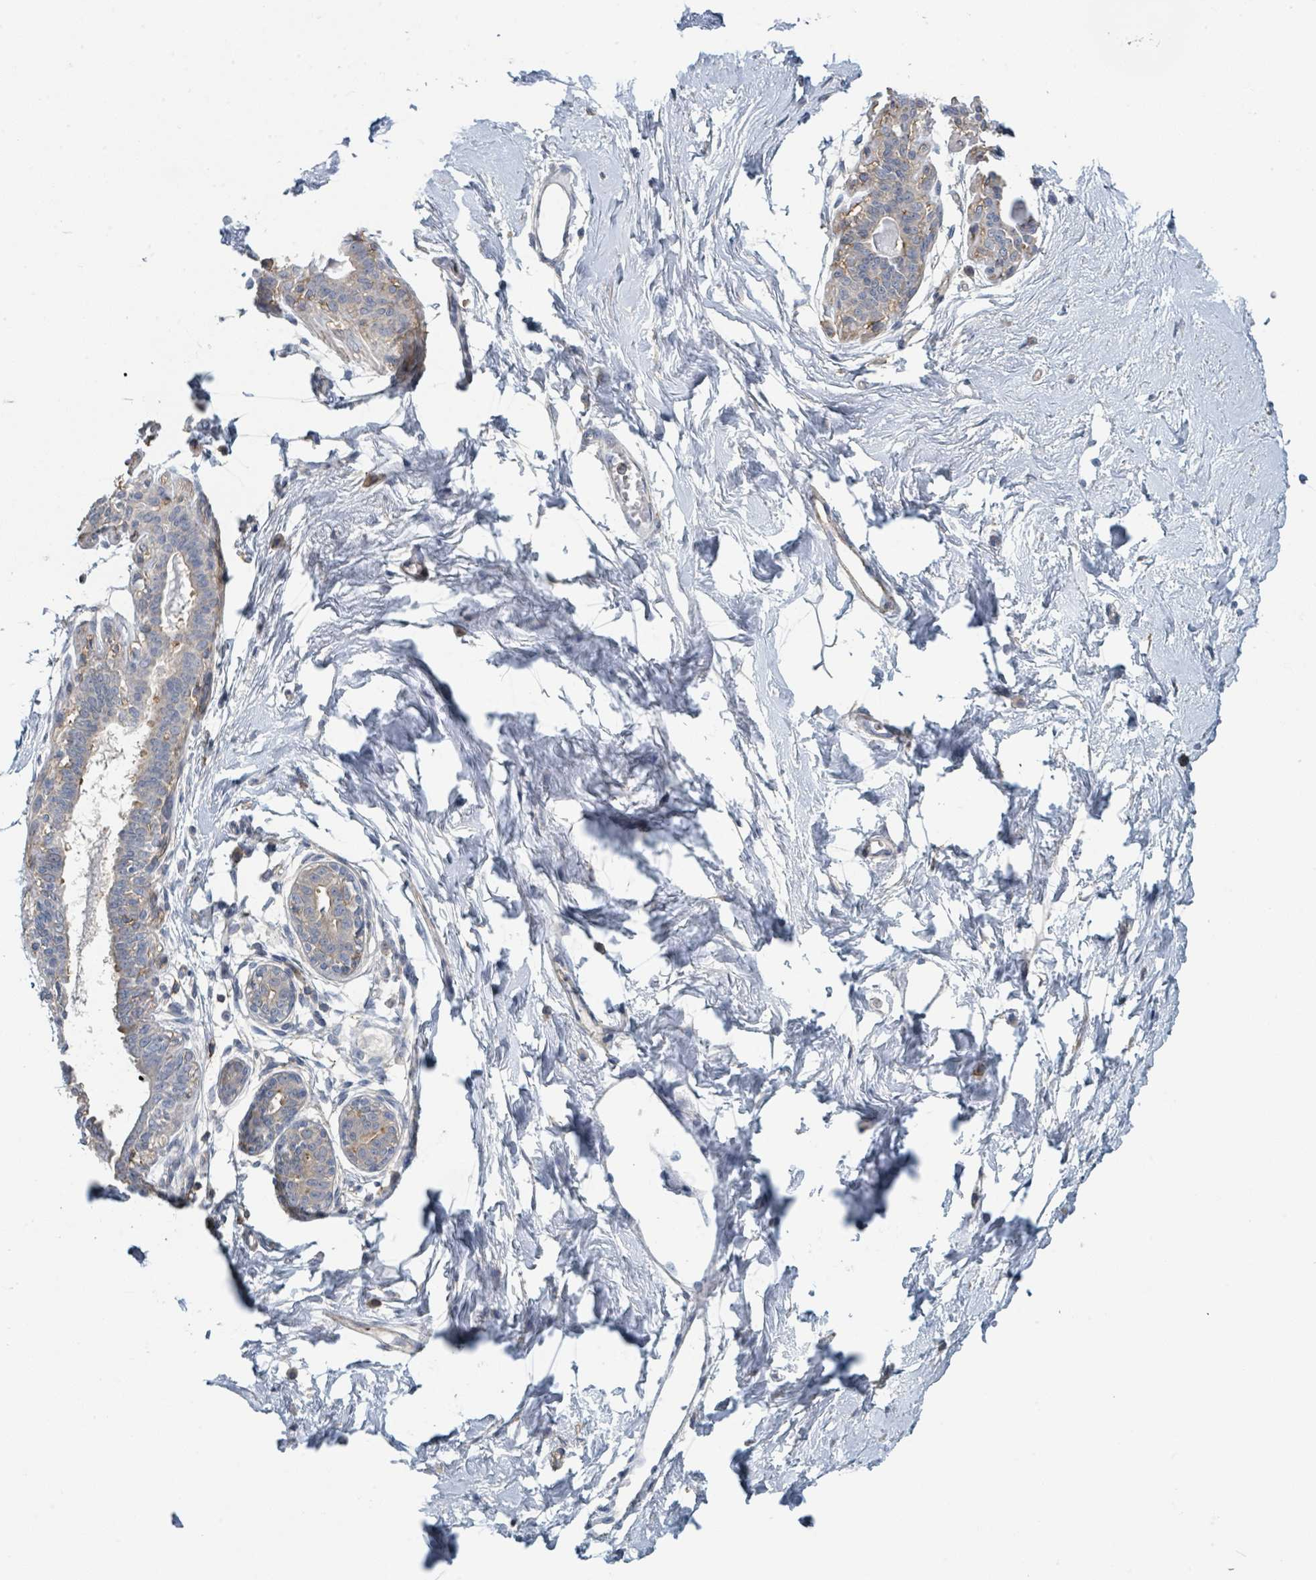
{"staining": {"intensity": "negative", "quantity": "none", "location": "none"}, "tissue": "breast", "cell_type": "Adipocytes", "image_type": "normal", "snomed": [{"axis": "morphology", "description": "Normal tissue, NOS"}, {"axis": "topography", "description": "Breast"}], "caption": "The IHC image has no significant staining in adipocytes of breast.", "gene": "LRRC42", "patient": {"sex": "female", "age": 45}}